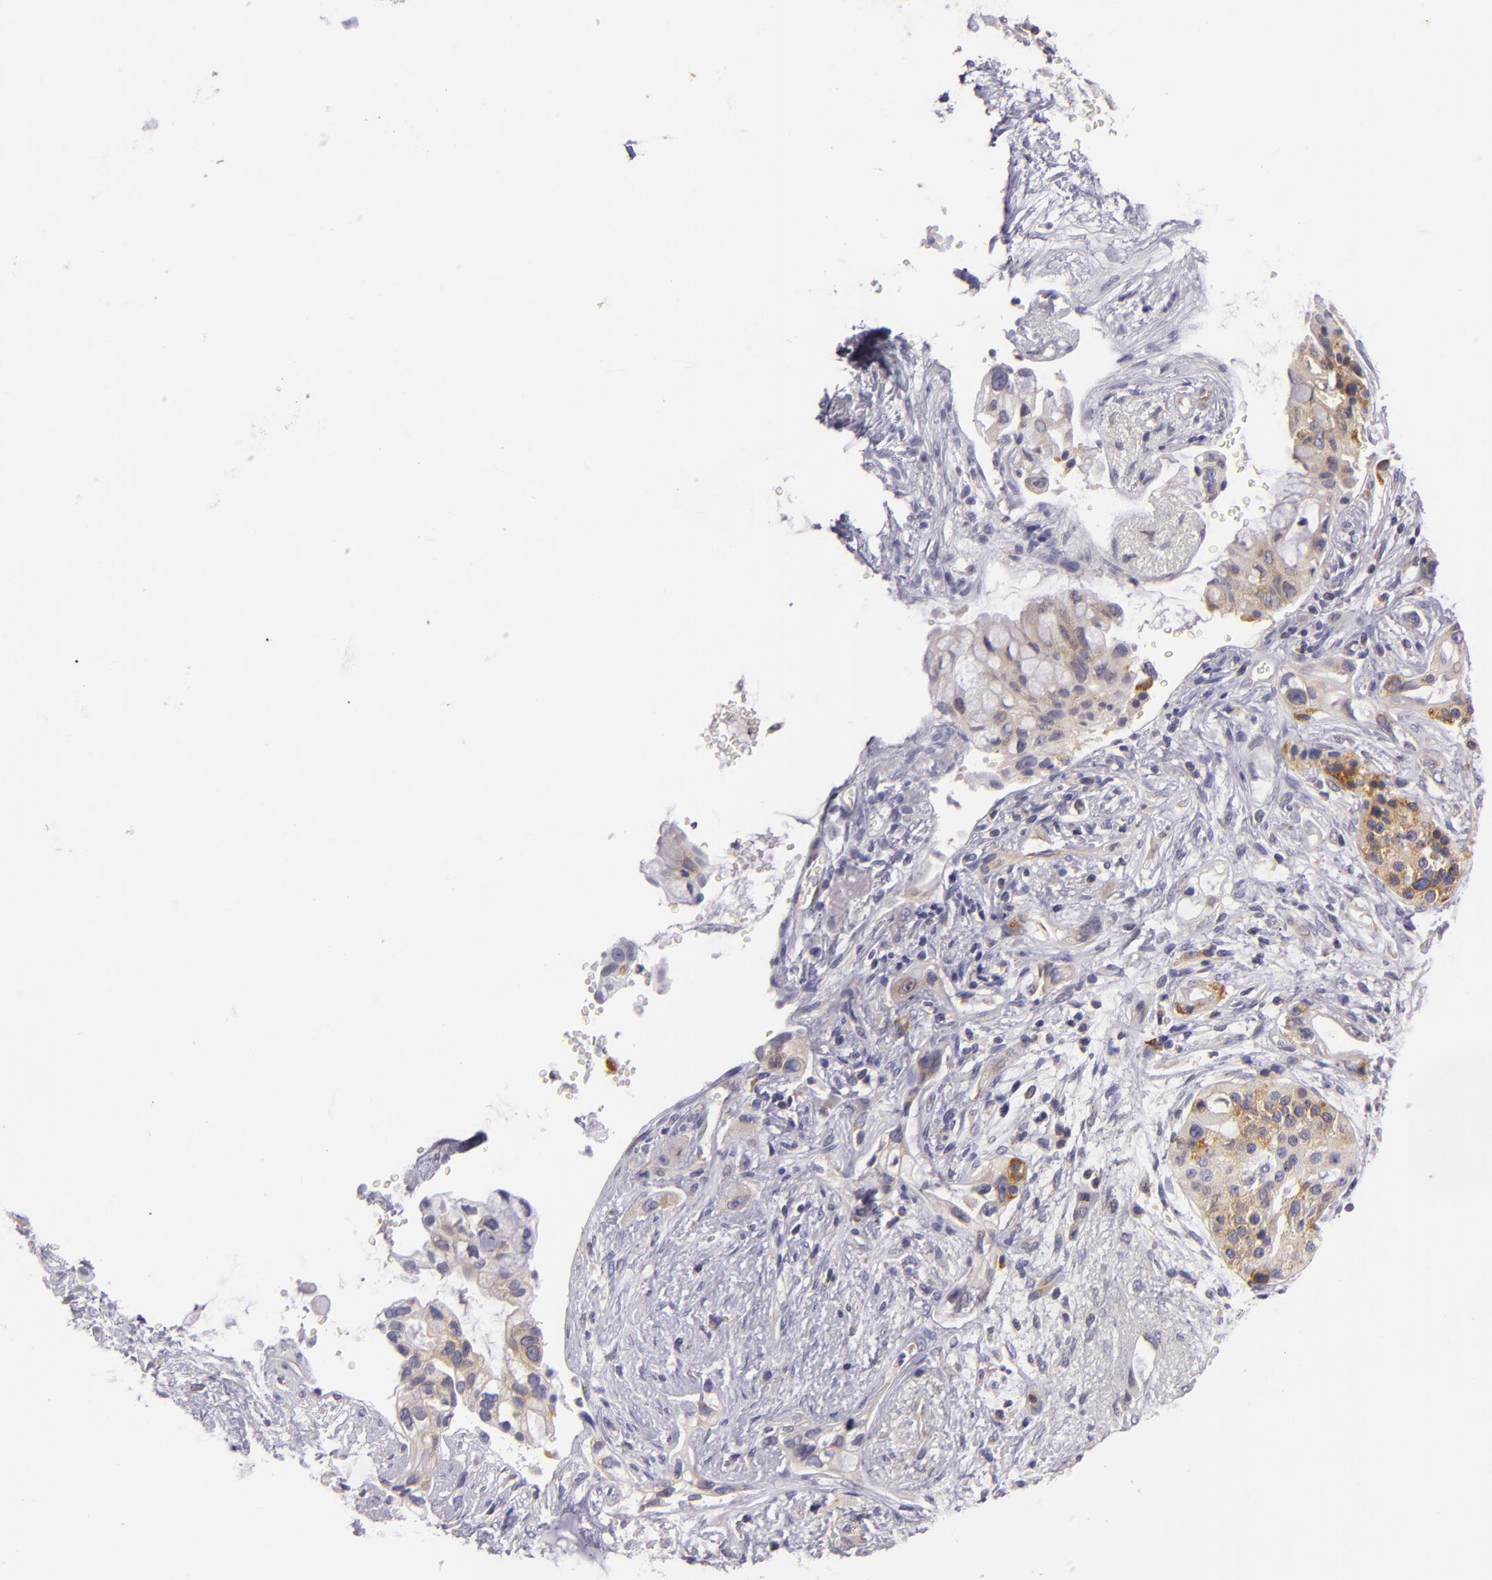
{"staining": {"intensity": "weak", "quantity": "25%-75%", "location": "cytoplasmic/membranous"}, "tissue": "pancreatic cancer", "cell_type": "Tumor cells", "image_type": "cancer", "snomed": [{"axis": "morphology", "description": "Adenocarcinoma, NOS"}, {"axis": "topography", "description": "Pancreas"}], "caption": "The micrograph shows staining of adenocarcinoma (pancreatic), revealing weak cytoplasmic/membranous protein positivity (brown color) within tumor cells.", "gene": "UPF3B", "patient": {"sex": "female", "age": 70}}